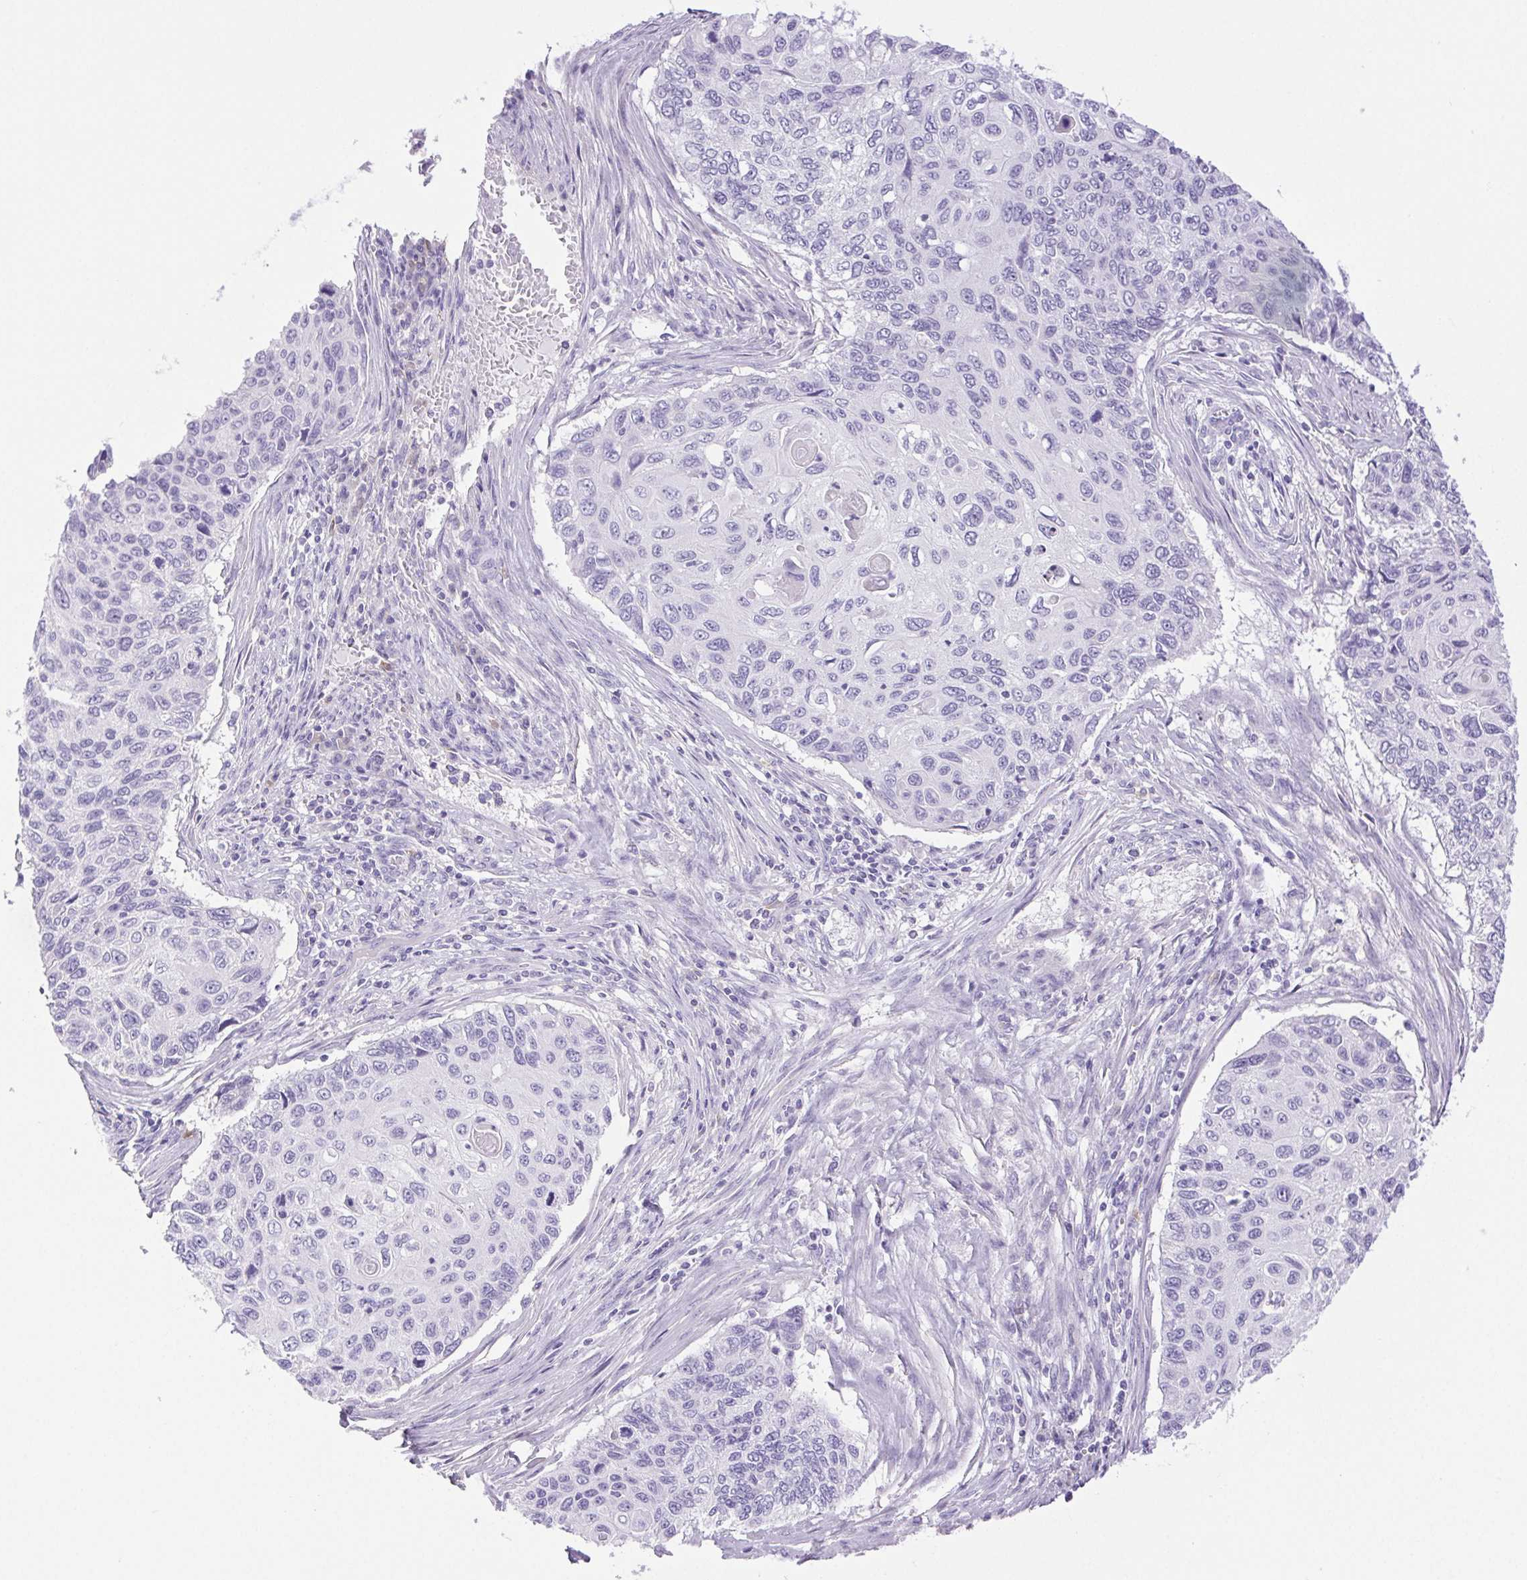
{"staining": {"intensity": "negative", "quantity": "none", "location": "none"}, "tissue": "cervical cancer", "cell_type": "Tumor cells", "image_type": "cancer", "snomed": [{"axis": "morphology", "description": "Squamous cell carcinoma, NOS"}, {"axis": "topography", "description": "Cervix"}], "caption": "Immunohistochemistry (IHC) of cervical squamous cell carcinoma reveals no expression in tumor cells.", "gene": "PAPPA2", "patient": {"sex": "female", "age": 70}}